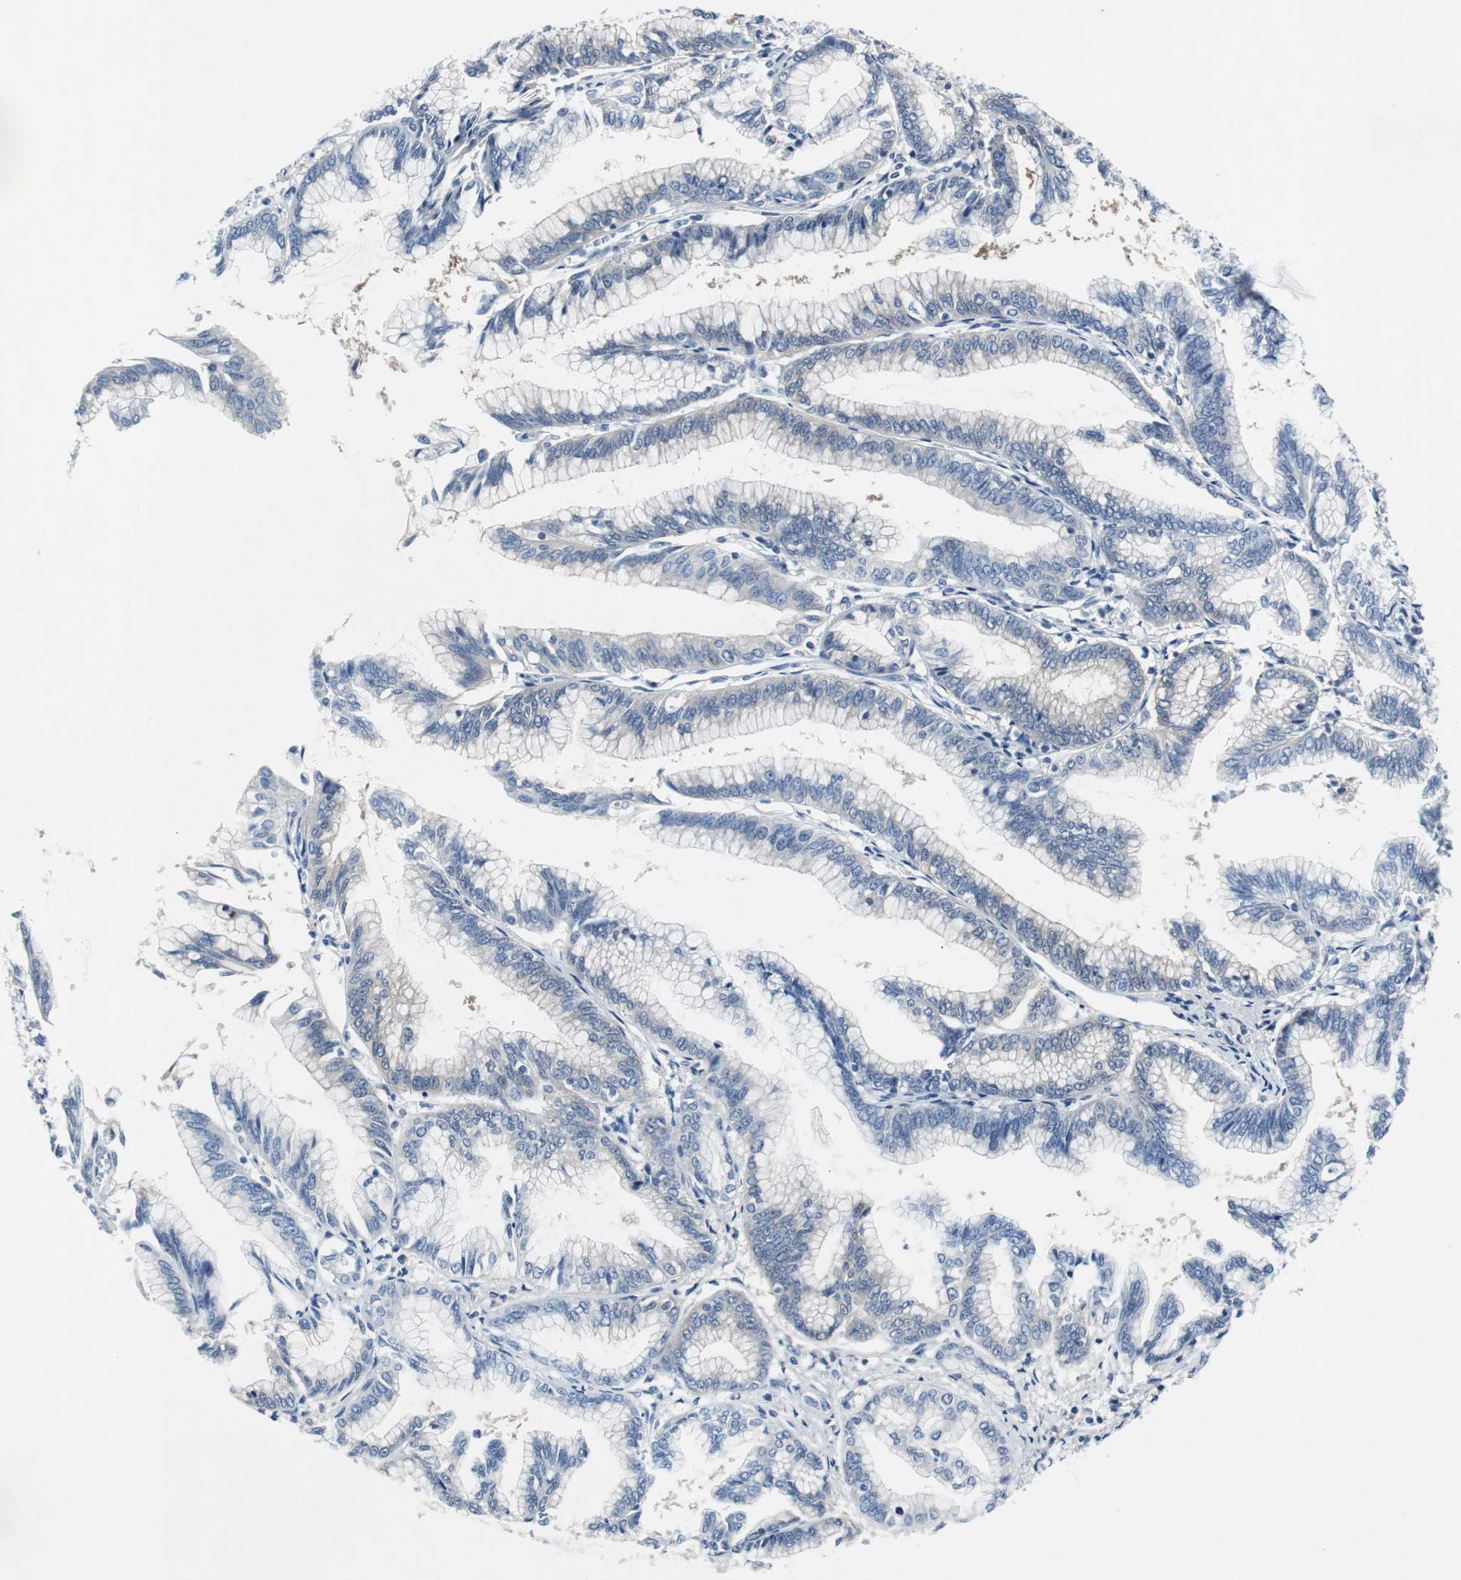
{"staining": {"intensity": "negative", "quantity": "none", "location": "none"}, "tissue": "pancreatic cancer", "cell_type": "Tumor cells", "image_type": "cancer", "snomed": [{"axis": "morphology", "description": "Adenocarcinoma, NOS"}, {"axis": "topography", "description": "Pancreas"}], "caption": "Immunohistochemical staining of pancreatic cancer displays no significant expression in tumor cells.", "gene": "EEF2K", "patient": {"sex": "female", "age": 64}}